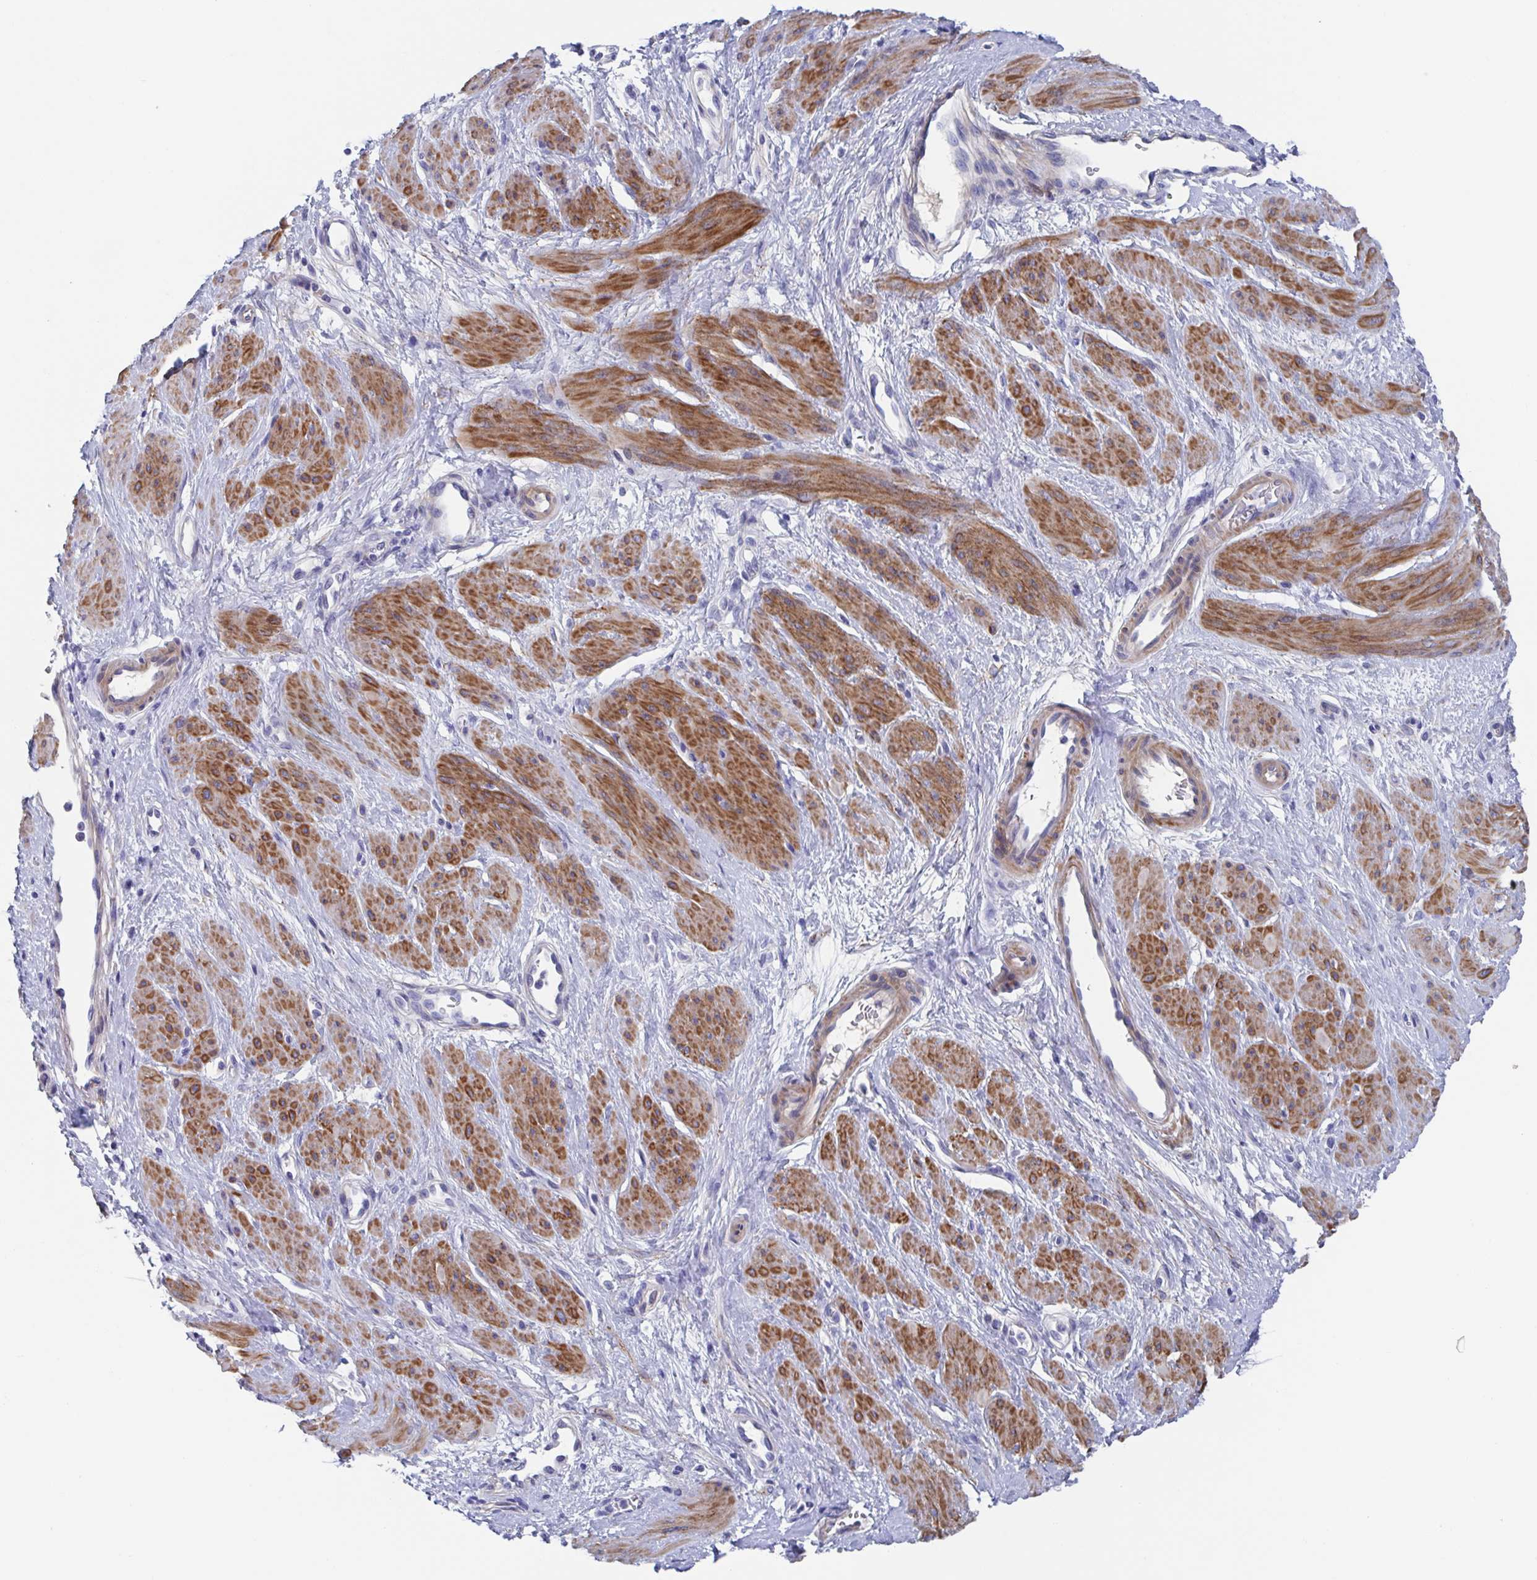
{"staining": {"intensity": "moderate", "quantity": "25%-75%", "location": "cytoplasmic/membranous"}, "tissue": "smooth muscle", "cell_type": "Smooth muscle cells", "image_type": "normal", "snomed": [{"axis": "morphology", "description": "Normal tissue, NOS"}, {"axis": "topography", "description": "Smooth muscle"}, {"axis": "topography", "description": "Uterus"}], "caption": "Immunohistochemical staining of normal human smooth muscle shows medium levels of moderate cytoplasmic/membranous expression in about 25%-75% of smooth muscle cells. The protein is shown in brown color, while the nuclei are stained blue.", "gene": "CDH2", "patient": {"sex": "female", "age": 39}}